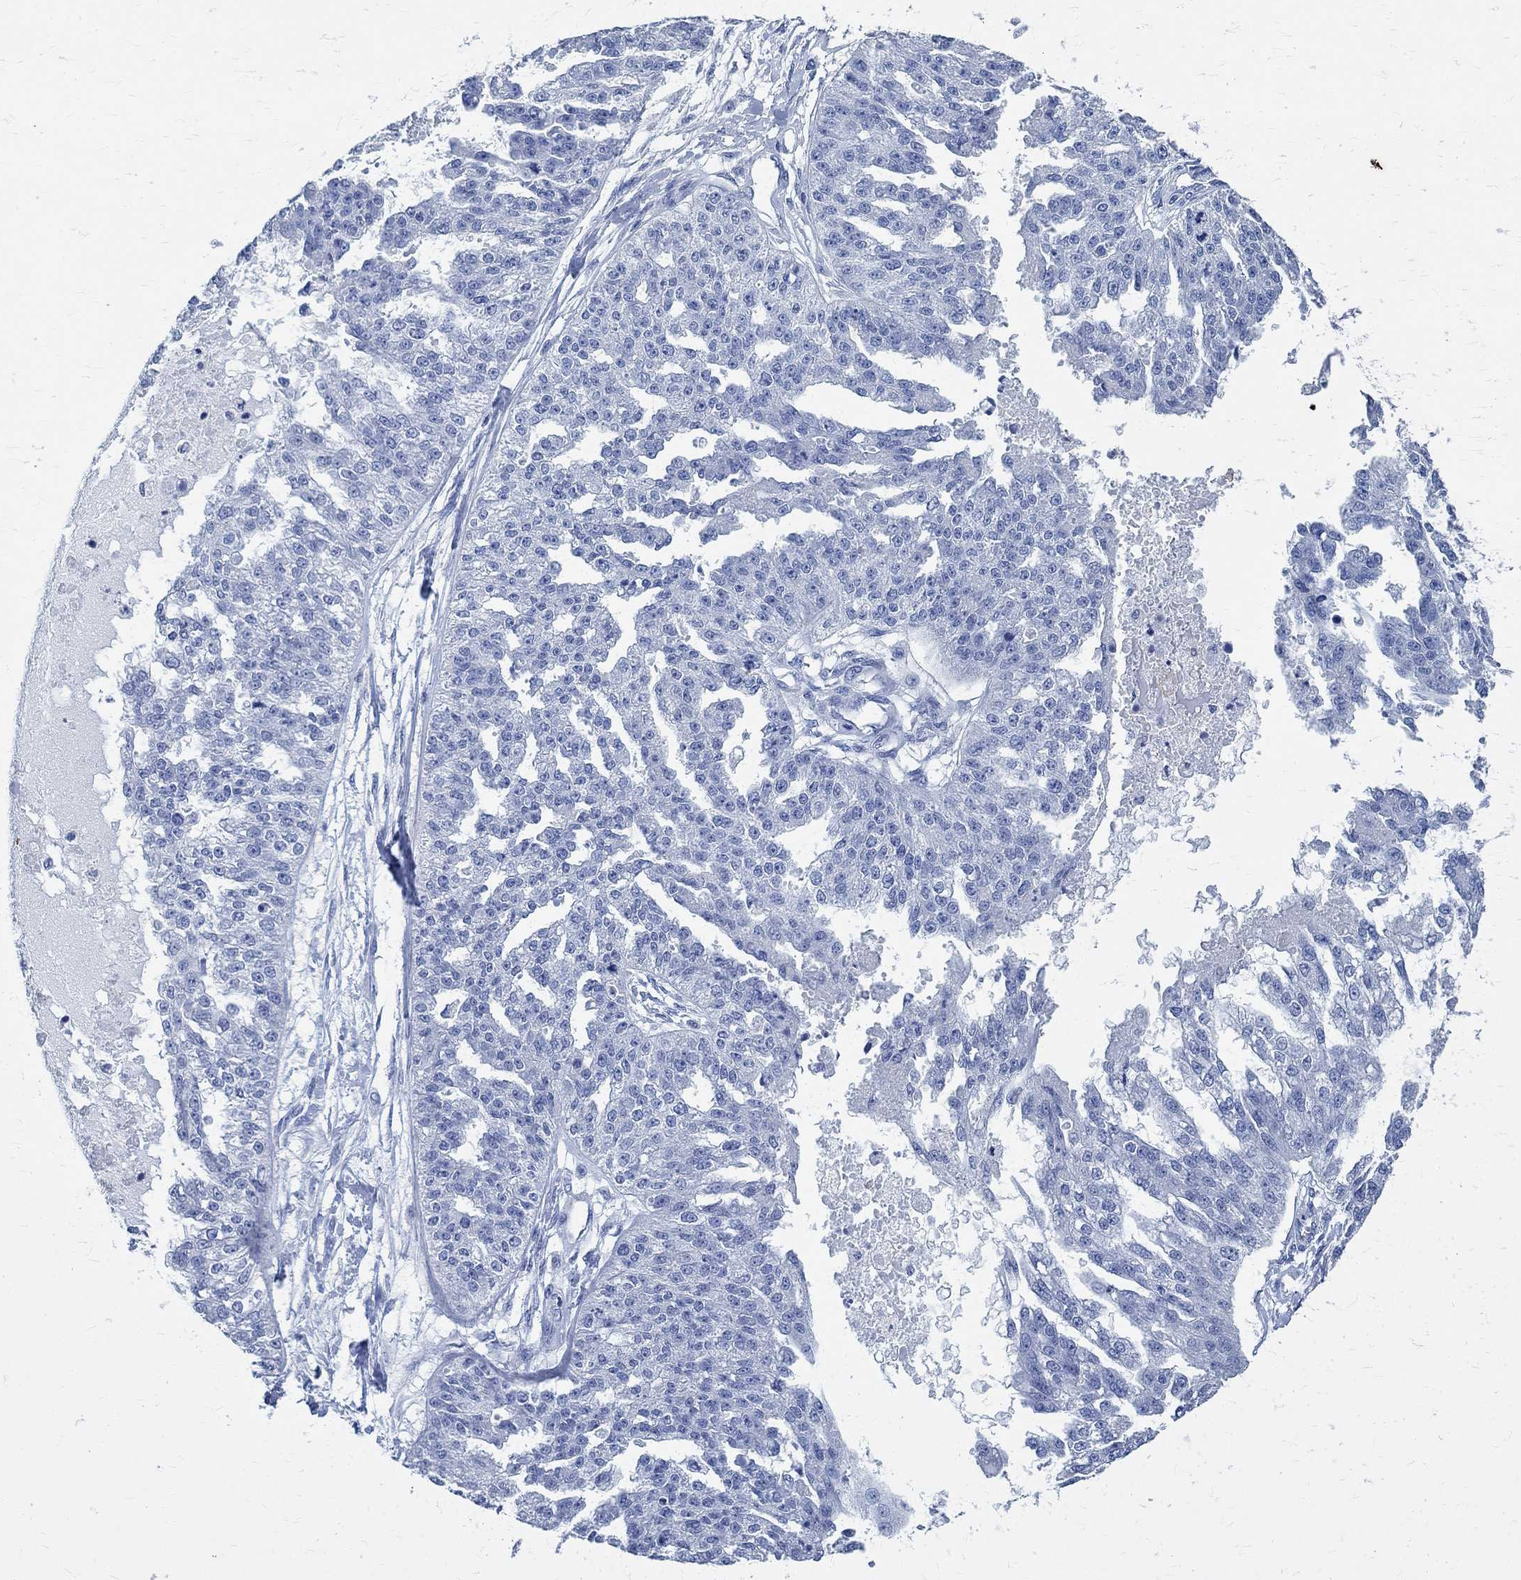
{"staining": {"intensity": "negative", "quantity": "none", "location": "none"}, "tissue": "ovarian cancer", "cell_type": "Tumor cells", "image_type": "cancer", "snomed": [{"axis": "morphology", "description": "Cystadenocarcinoma, serous, NOS"}, {"axis": "topography", "description": "Ovary"}], "caption": "Immunohistochemistry micrograph of neoplastic tissue: ovarian serous cystadenocarcinoma stained with DAB shows no significant protein staining in tumor cells. Brightfield microscopy of immunohistochemistry stained with DAB (3,3'-diaminobenzidine) (brown) and hematoxylin (blue), captured at high magnification.", "gene": "TMEM221", "patient": {"sex": "female", "age": 58}}